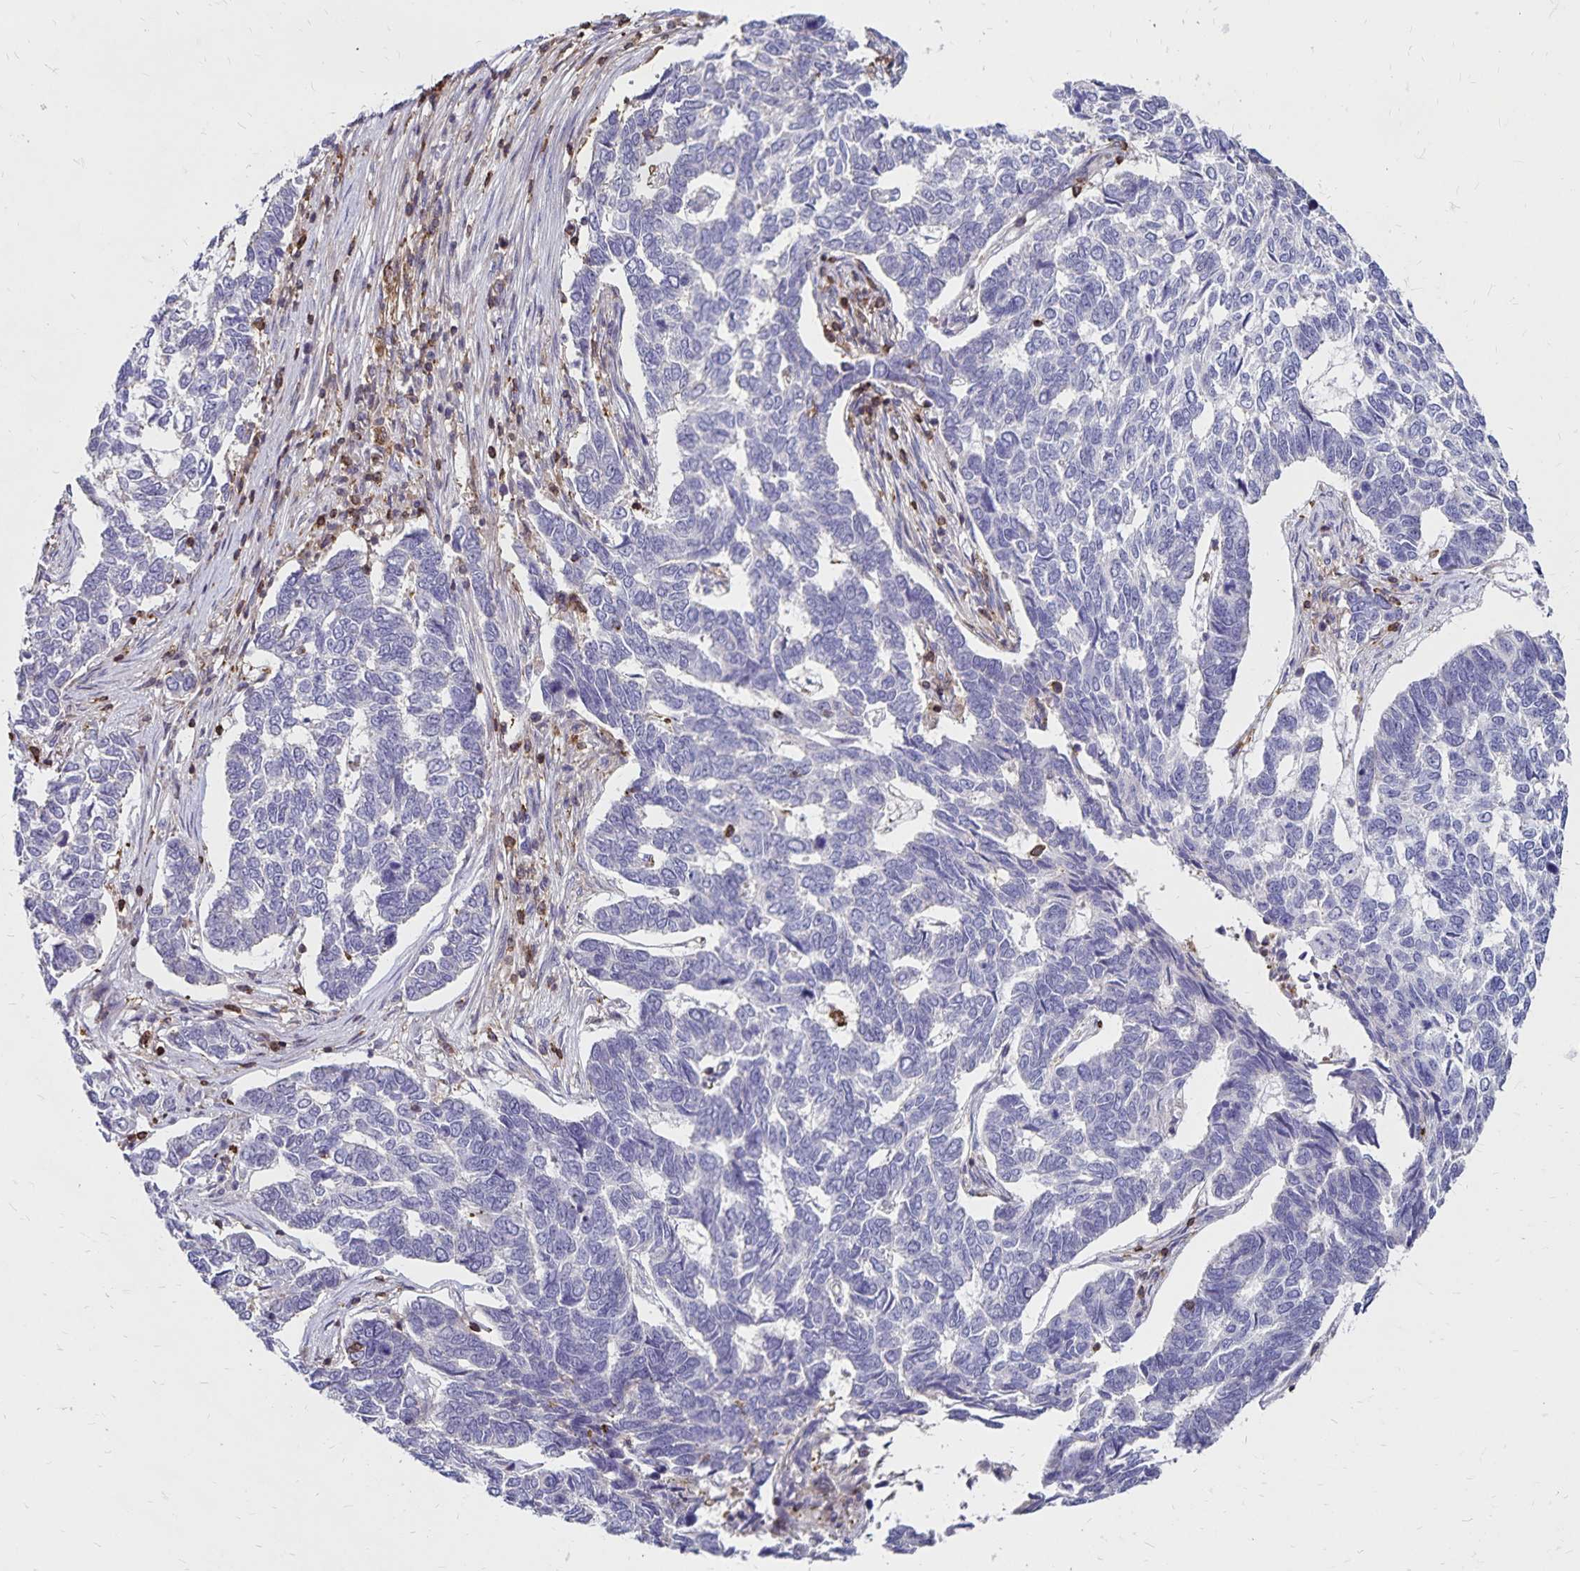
{"staining": {"intensity": "negative", "quantity": "none", "location": "none"}, "tissue": "skin cancer", "cell_type": "Tumor cells", "image_type": "cancer", "snomed": [{"axis": "morphology", "description": "Basal cell carcinoma"}, {"axis": "topography", "description": "Skin"}], "caption": "High power microscopy micrograph of an immunohistochemistry histopathology image of basal cell carcinoma (skin), revealing no significant staining in tumor cells.", "gene": "NAGPA", "patient": {"sex": "female", "age": 65}}